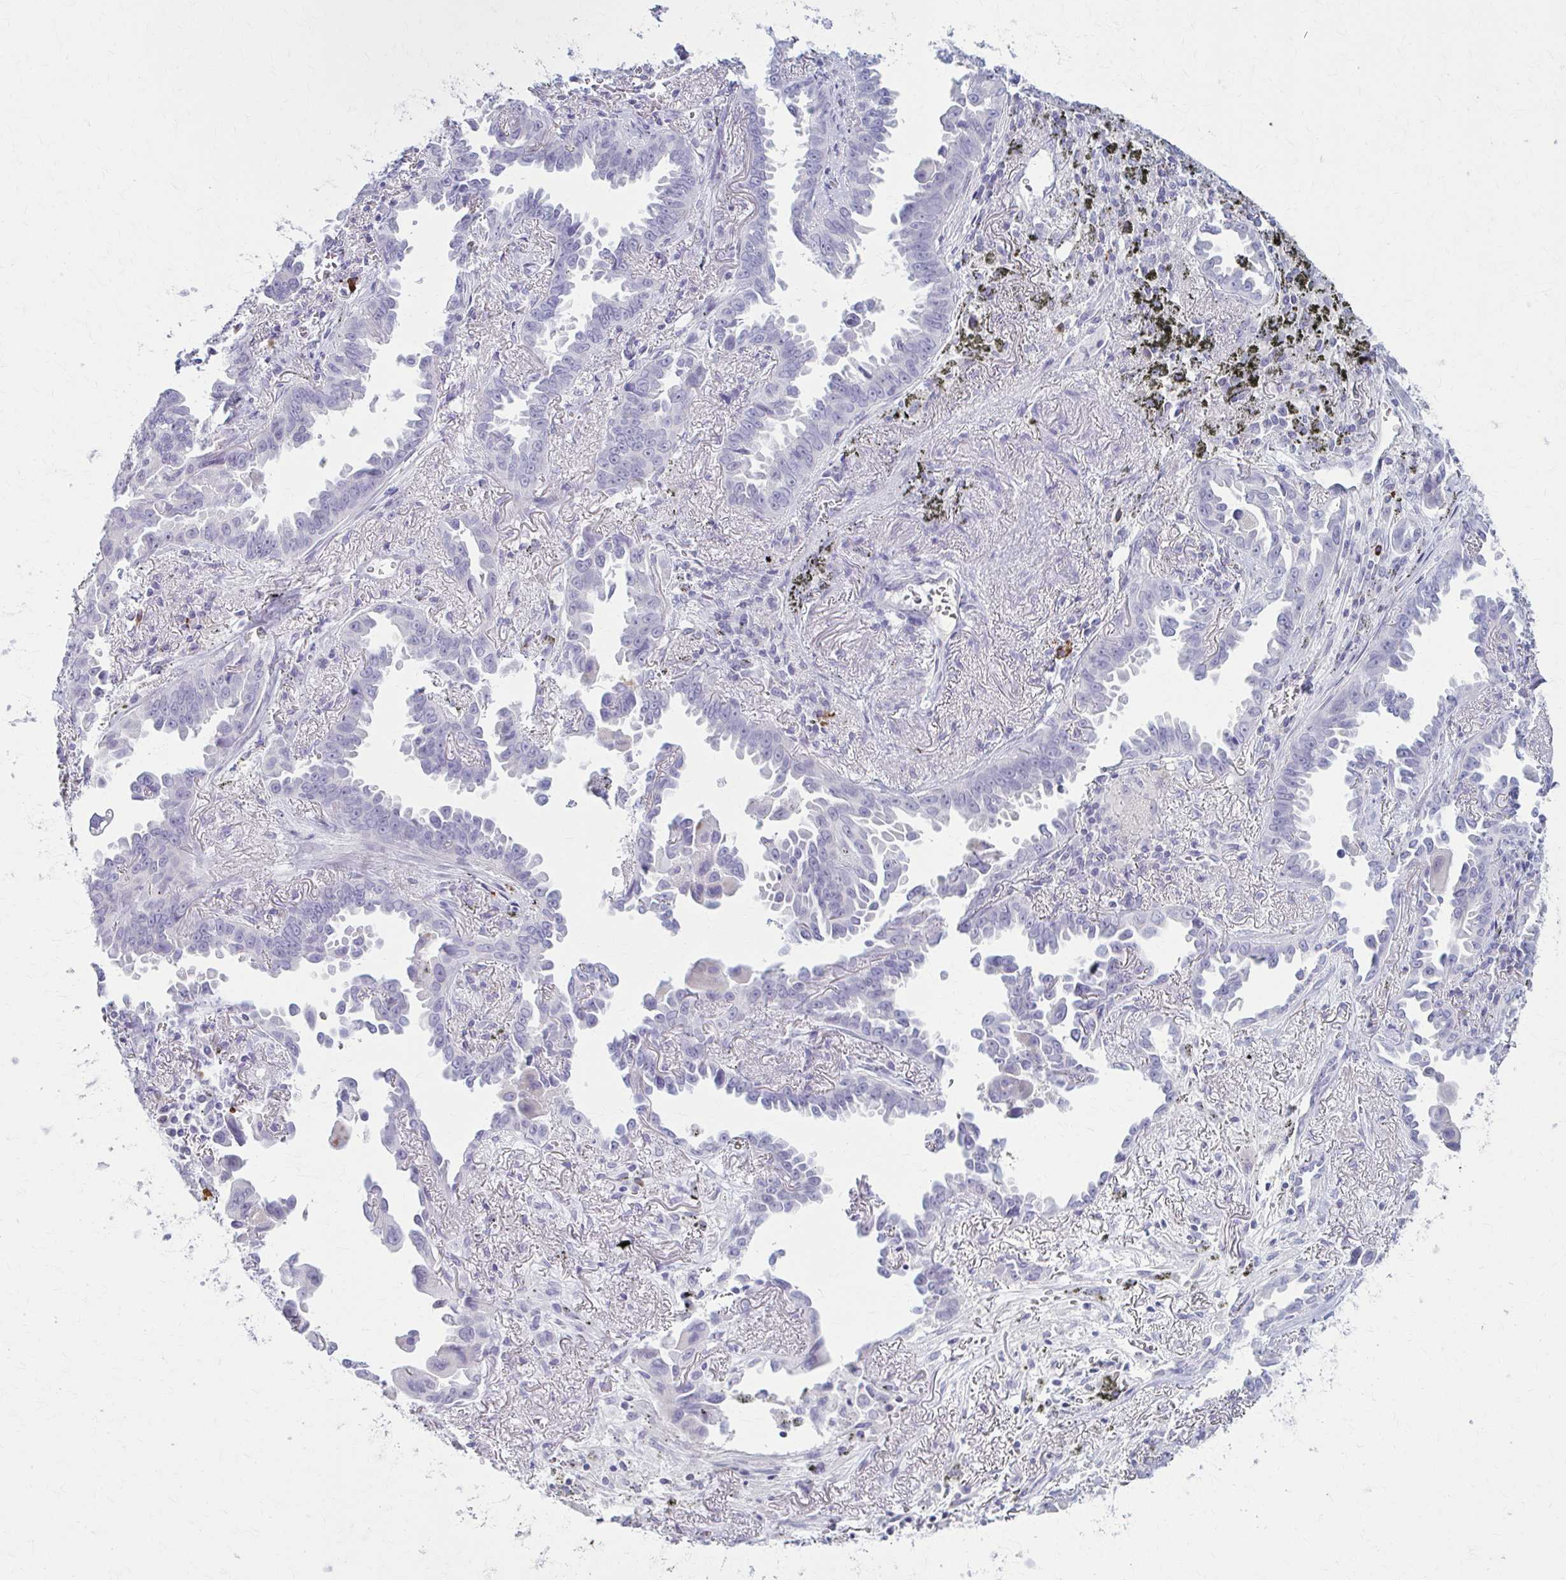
{"staining": {"intensity": "negative", "quantity": "none", "location": "none"}, "tissue": "lung cancer", "cell_type": "Tumor cells", "image_type": "cancer", "snomed": [{"axis": "morphology", "description": "Adenocarcinoma, NOS"}, {"axis": "topography", "description": "Lung"}], "caption": "Immunohistochemistry of lung adenocarcinoma displays no staining in tumor cells. Brightfield microscopy of immunohistochemistry (IHC) stained with DAB (3,3'-diaminobenzidine) (brown) and hematoxylin (blue), captured at high magnification.", "gene": "LDLRAP1", "patient": {"sex": "male", "age": 68}}